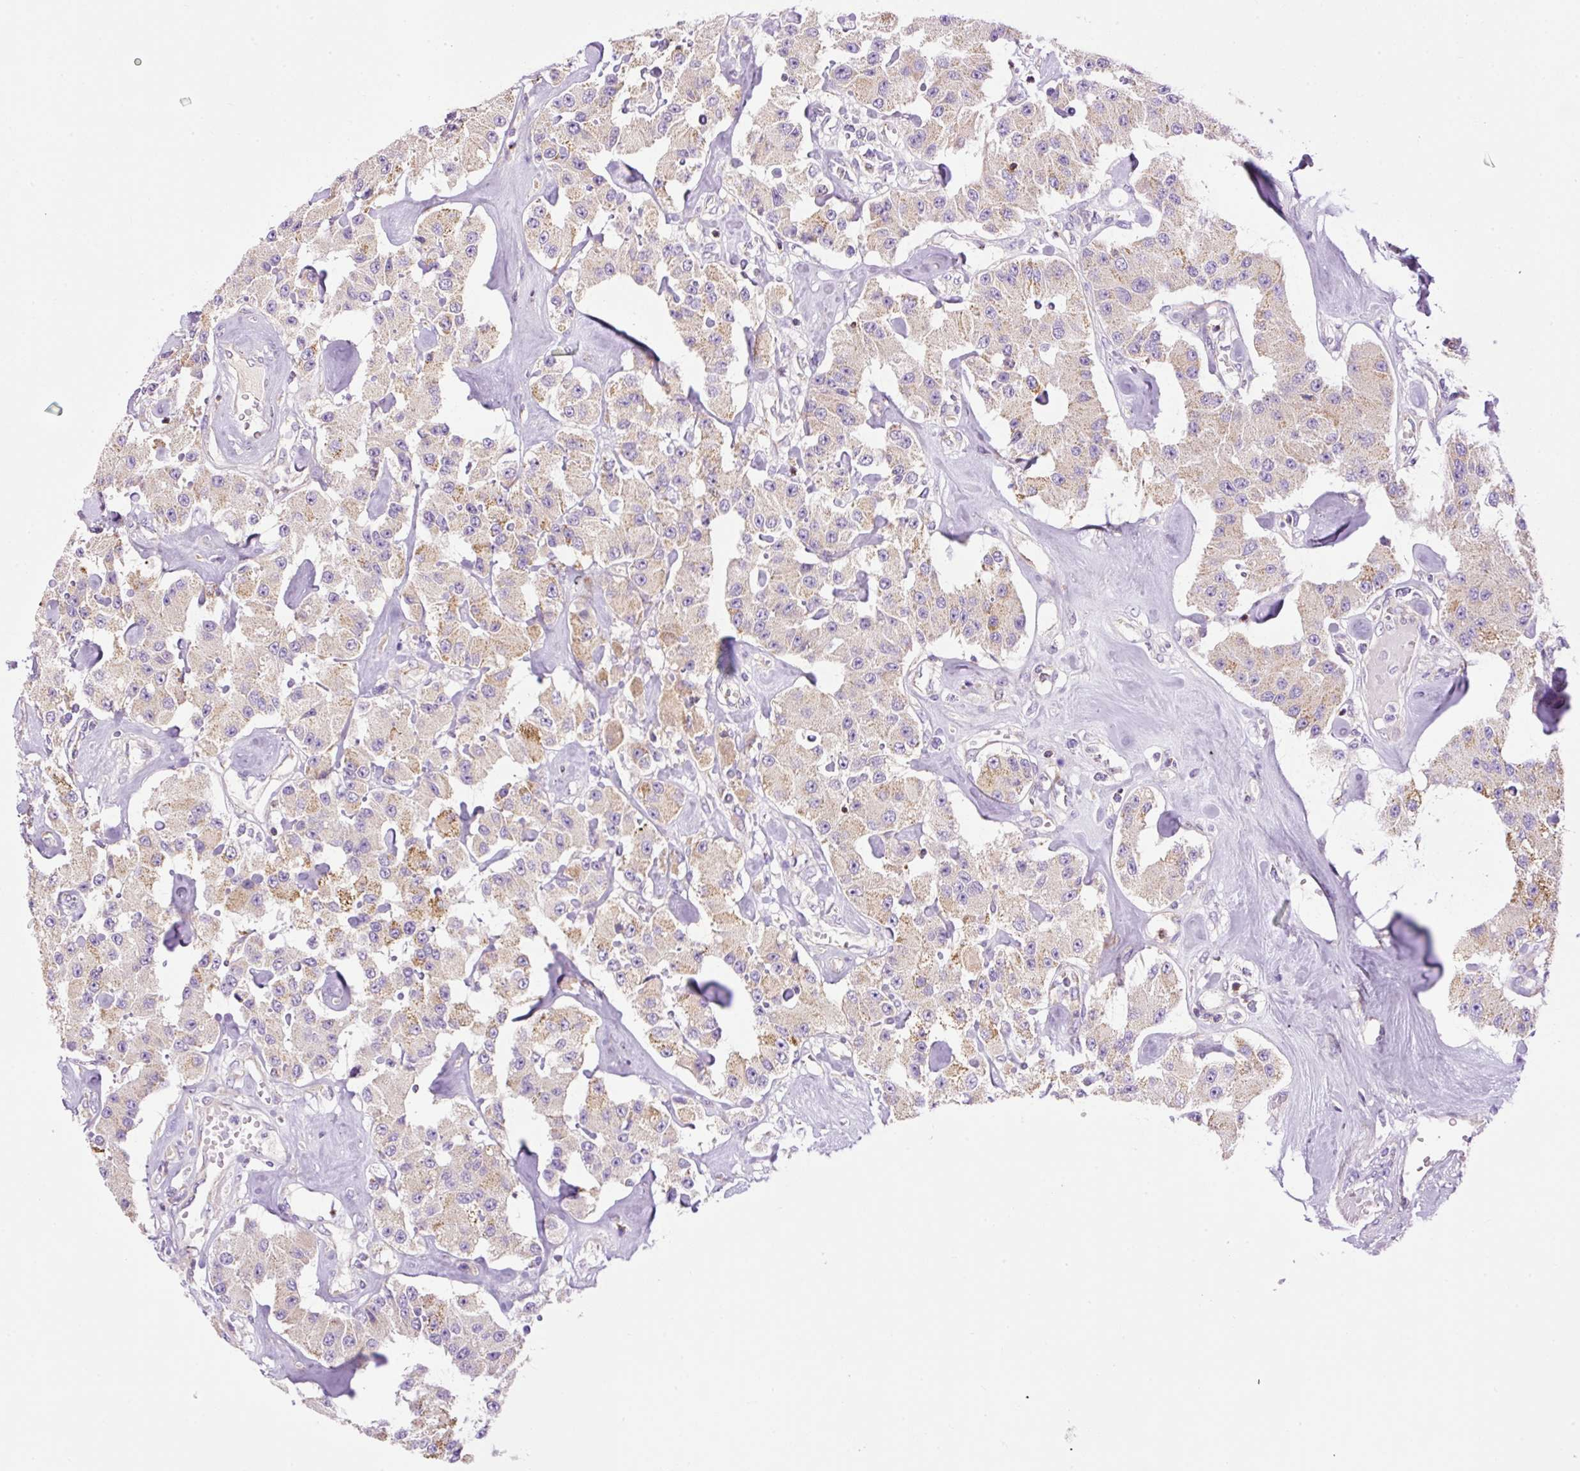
{"staining": {"intensity": "moderate", "quantity": "<25%", "location": "cytoplasmic/membranous"}, "tissue": "carcinoid", "cell_type": "Tumor cells", "image_type": "cancer", "snomed": [{"axis": "morphology", "description": "Carcinoid, malignant, NOS"}, {"axis": "topography", "description": "Pancreas"}], "caption": "Immunohistochemical staining of carcinoid demonstrates low levels of moderate cytoplasmic/membranous protein positivity in about <25% of tumor cells.", "gene": "CD83", "patient": {"sex": "male", "age": 41}}